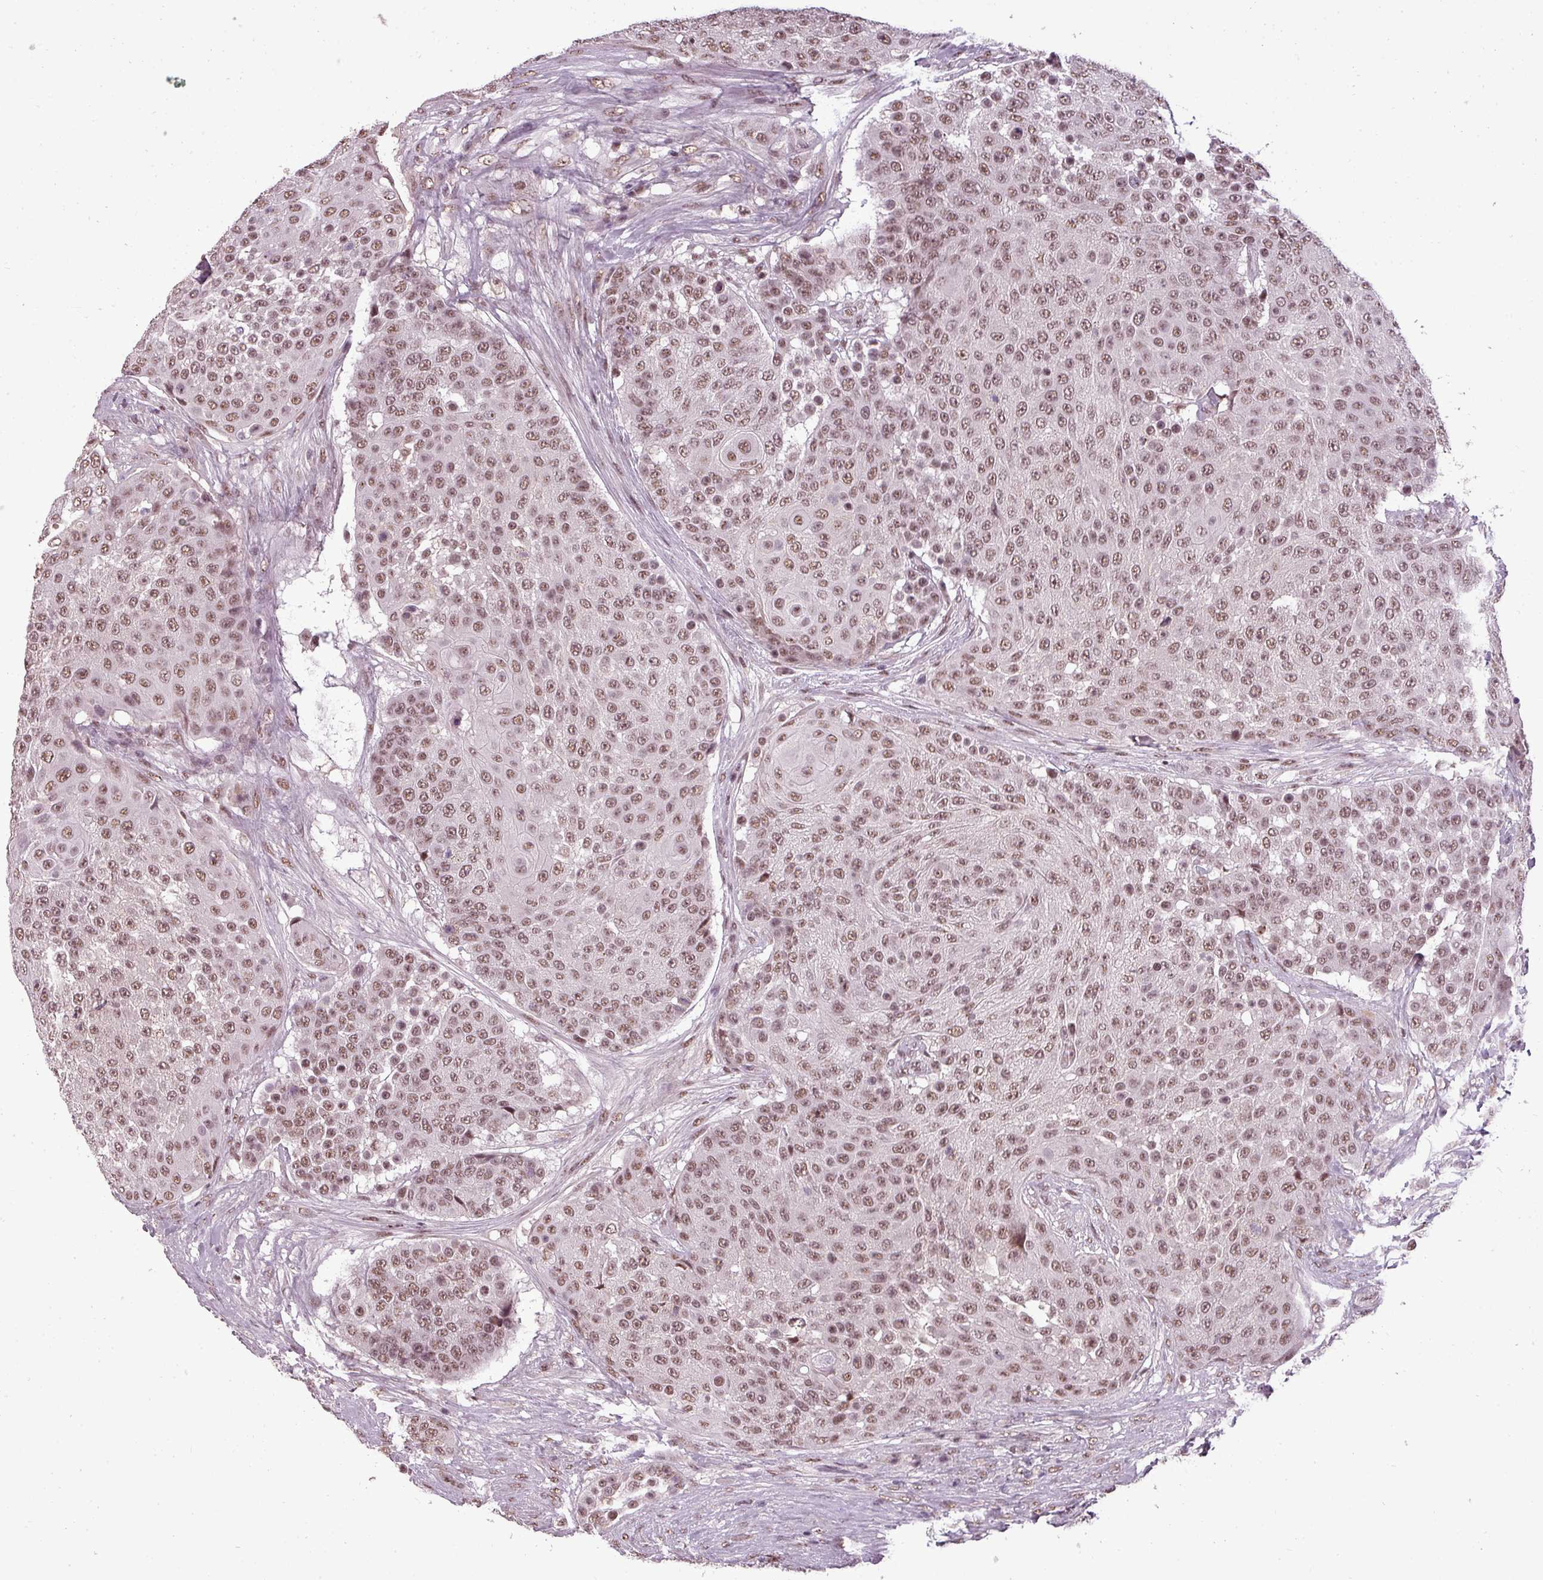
{"staining": {"intensity": "moderate", "quantity": ">75%", "location": "nuclear"}, "tissue": "urothelial cancer", "cell_type": "Tumor cells", "image_type": "cancer", "snomed": [{"axis": "morphology", "description": "Urothelial carcinoma, High grade"}, {"axis": "topography", "description": "Urinary bladder"}], "caption": "Moderate nuclear expression is present in about >75% of tumor cells in high-grade urothelial carcinoma.", "gene": "BCAS3", "patient": {"sex": "female", "age": 63}}